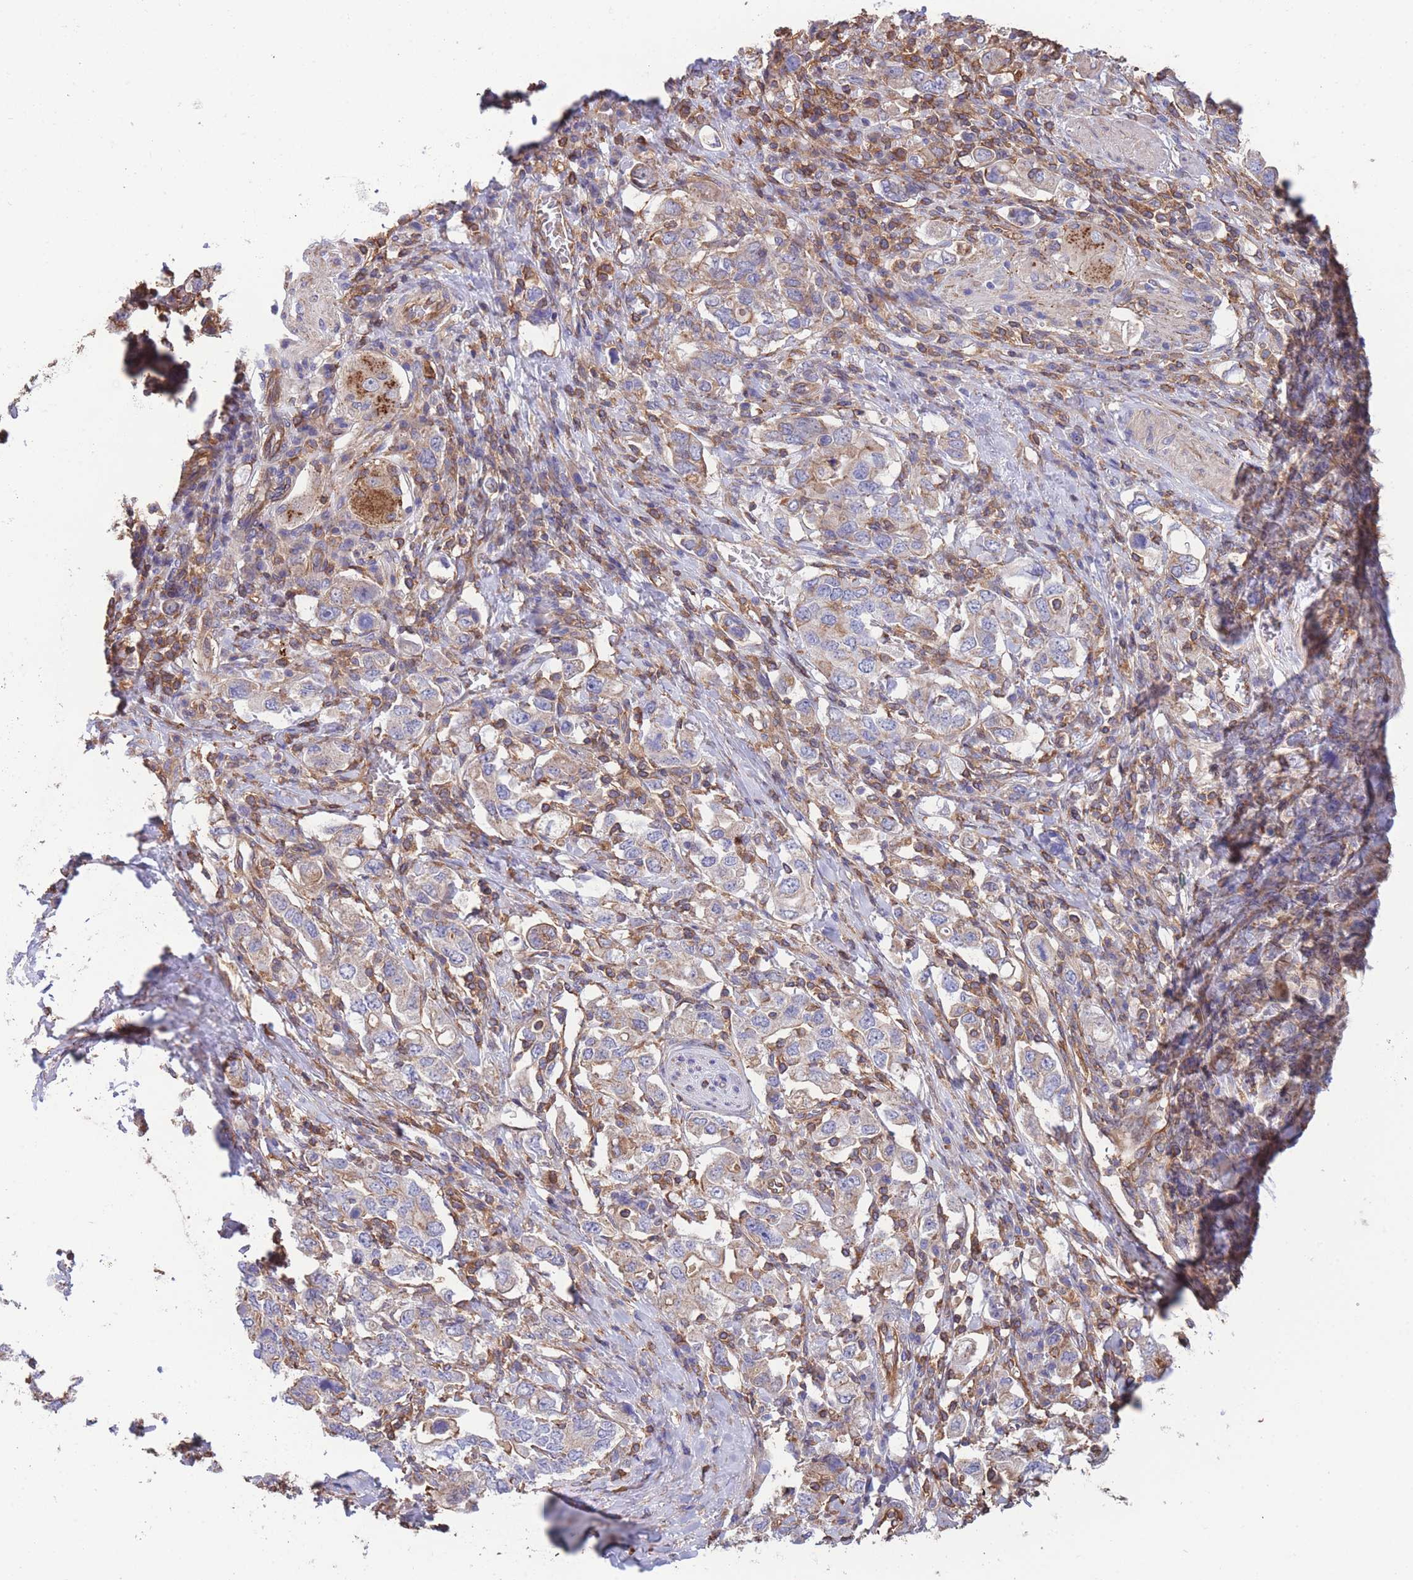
{"staining": {"intensity": "weak", "quantity": "25%-75%", "location": "cytoplasmic/membranous"}, "tissue": "stomach cancer", "cell_type": "Tumor cells", "image_type": "cancer", "snomed": [{"axis": "morphology", "description": "Adenocarcinoma, NOS"}, {"axis": "topography", "description": "Stomach, upper"}, {"axis": "topography", "description": "Stomach"}], "caption": "Protein staining exhibits weak cytoplasmic/membranous expression in approximately 25%-75% of tumor cells in adenocarcinoma (stomach).", "gene": "LRRN4CL", "patient": {"sex": "male", "age": 62}}